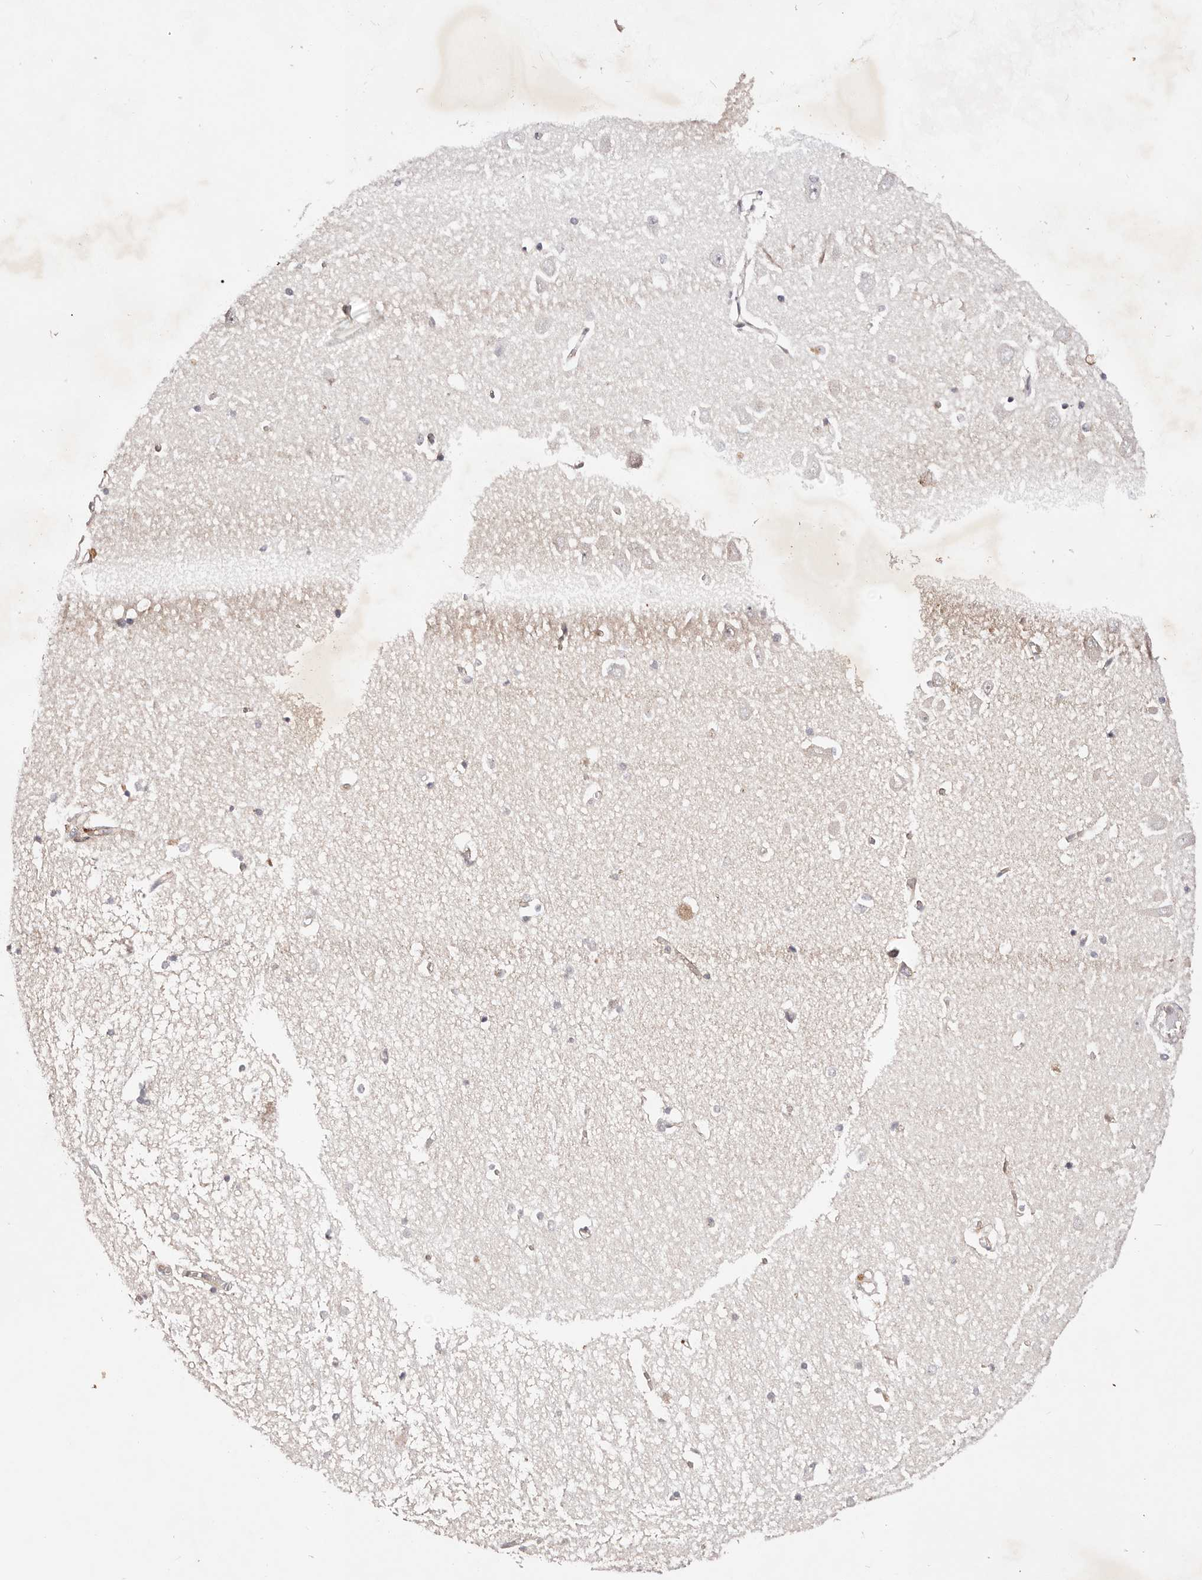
{"staining": {"intensity": "negative", "quantity": "none", "location": "none"}, "tissue": "hippocampus", "cell_type": "Glial cells", "image_type": "normal", "snomed": [{"axis": "morphology", "description": "Normal tissue, NOS"}, {"axis": "topography", "description": "Hippocampus"}], "caption": "This is an immunohistochemistry image of normal hippocampus. There is no expression in glial cells.", "gene": "SLC35B2", "patient": {"sex": "male", "age": 70}}